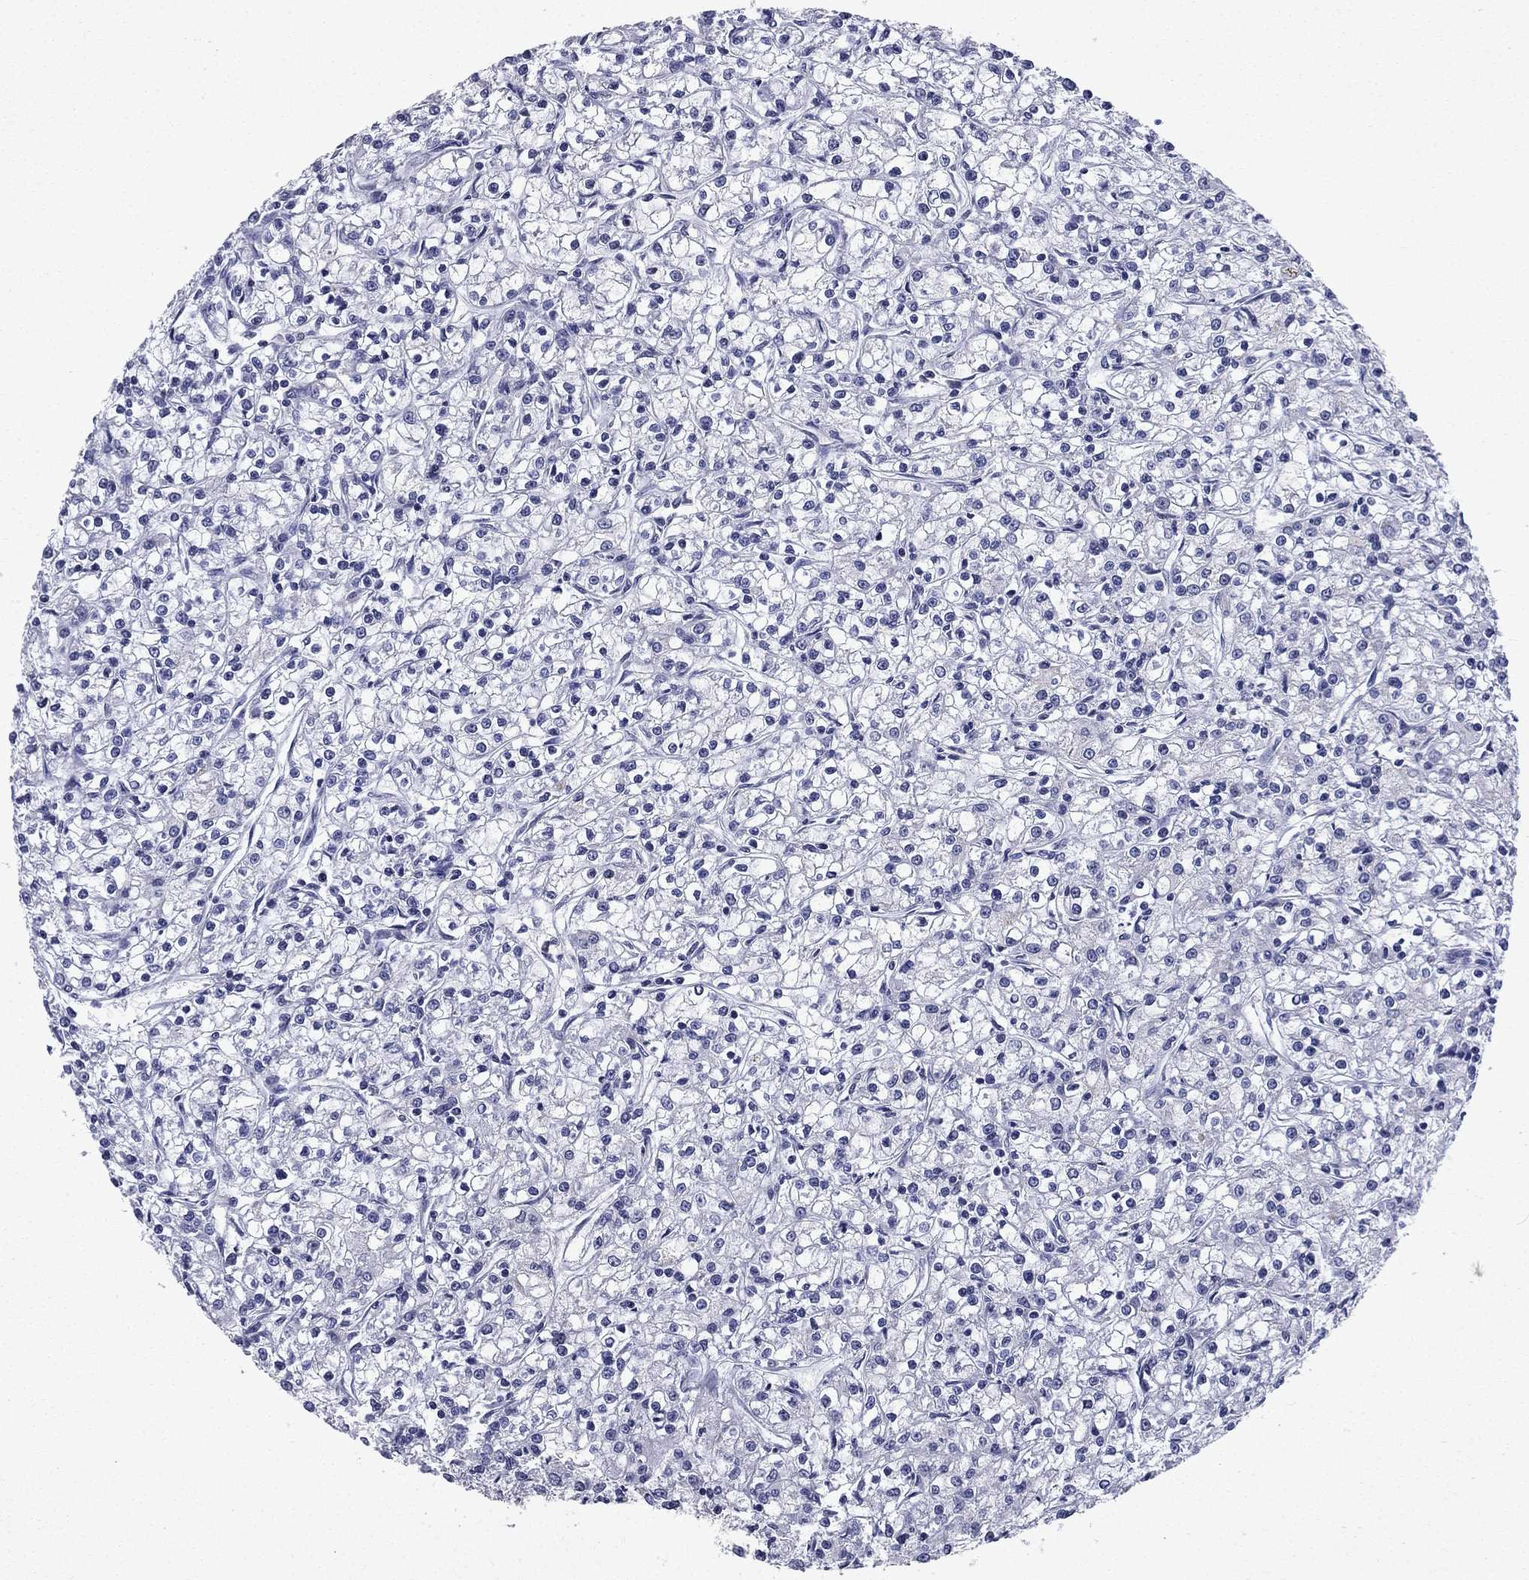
{"staining": {"intensity": "negative", "quantity": "none", "location": "none"}, "tissue": "renal cancer", "cell_type": "Tumor cells", "image_type": "cancer", "snomed": [{"axis": "morphology", "description": "Adenocarcinoma, NOS"}, {"axis": "topography", "description": "Kidney"}], "caption": "DAB immunohistochemical staining of human renal cancer displays no significant staining in tumor cells.", "gene": "ECM1", "patient": {"sex": "female", "age": 59}}